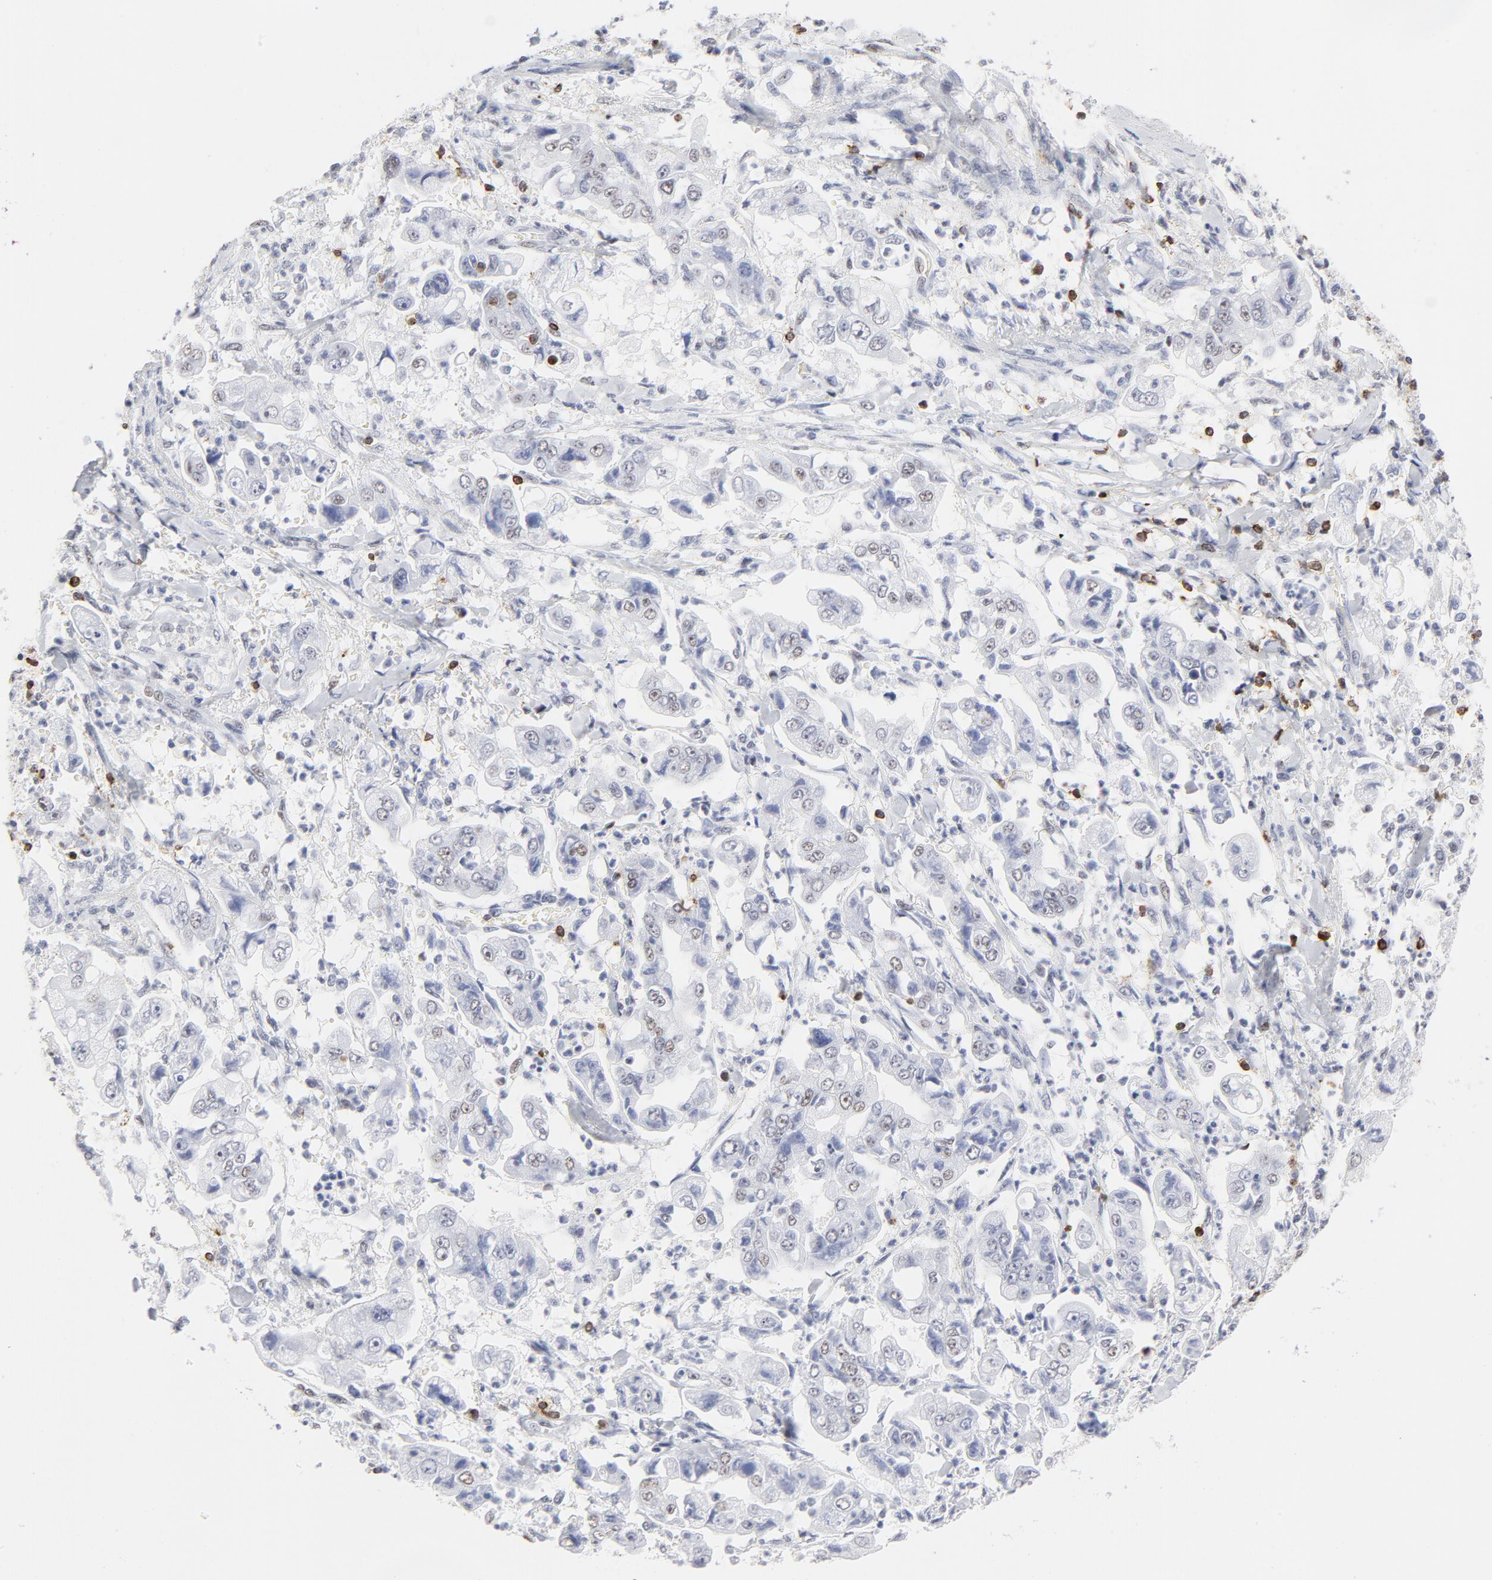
{"staining": {"intensity": "weak", "quantity": "25%-75%", "location": "nuclear"}, "tissue": "stomach cancer", "cell_type": "Tumor cells", "image_type": "cancer", "snomed": [{"axis": "morphology", "description": "Adenocarcinoma, NOS"}, {"axis": "topography", "description": "Stomach"}], "caption": "Immunohistochemistry (IHC) histopathology image of stomach cancer stained for a protein (brown), which demonstrates low levels of weak nuclear positivity in approximately 25%-75% of tumor cells.", "gene": "CD2", "patient": {"sex": "male", "age": 62}}